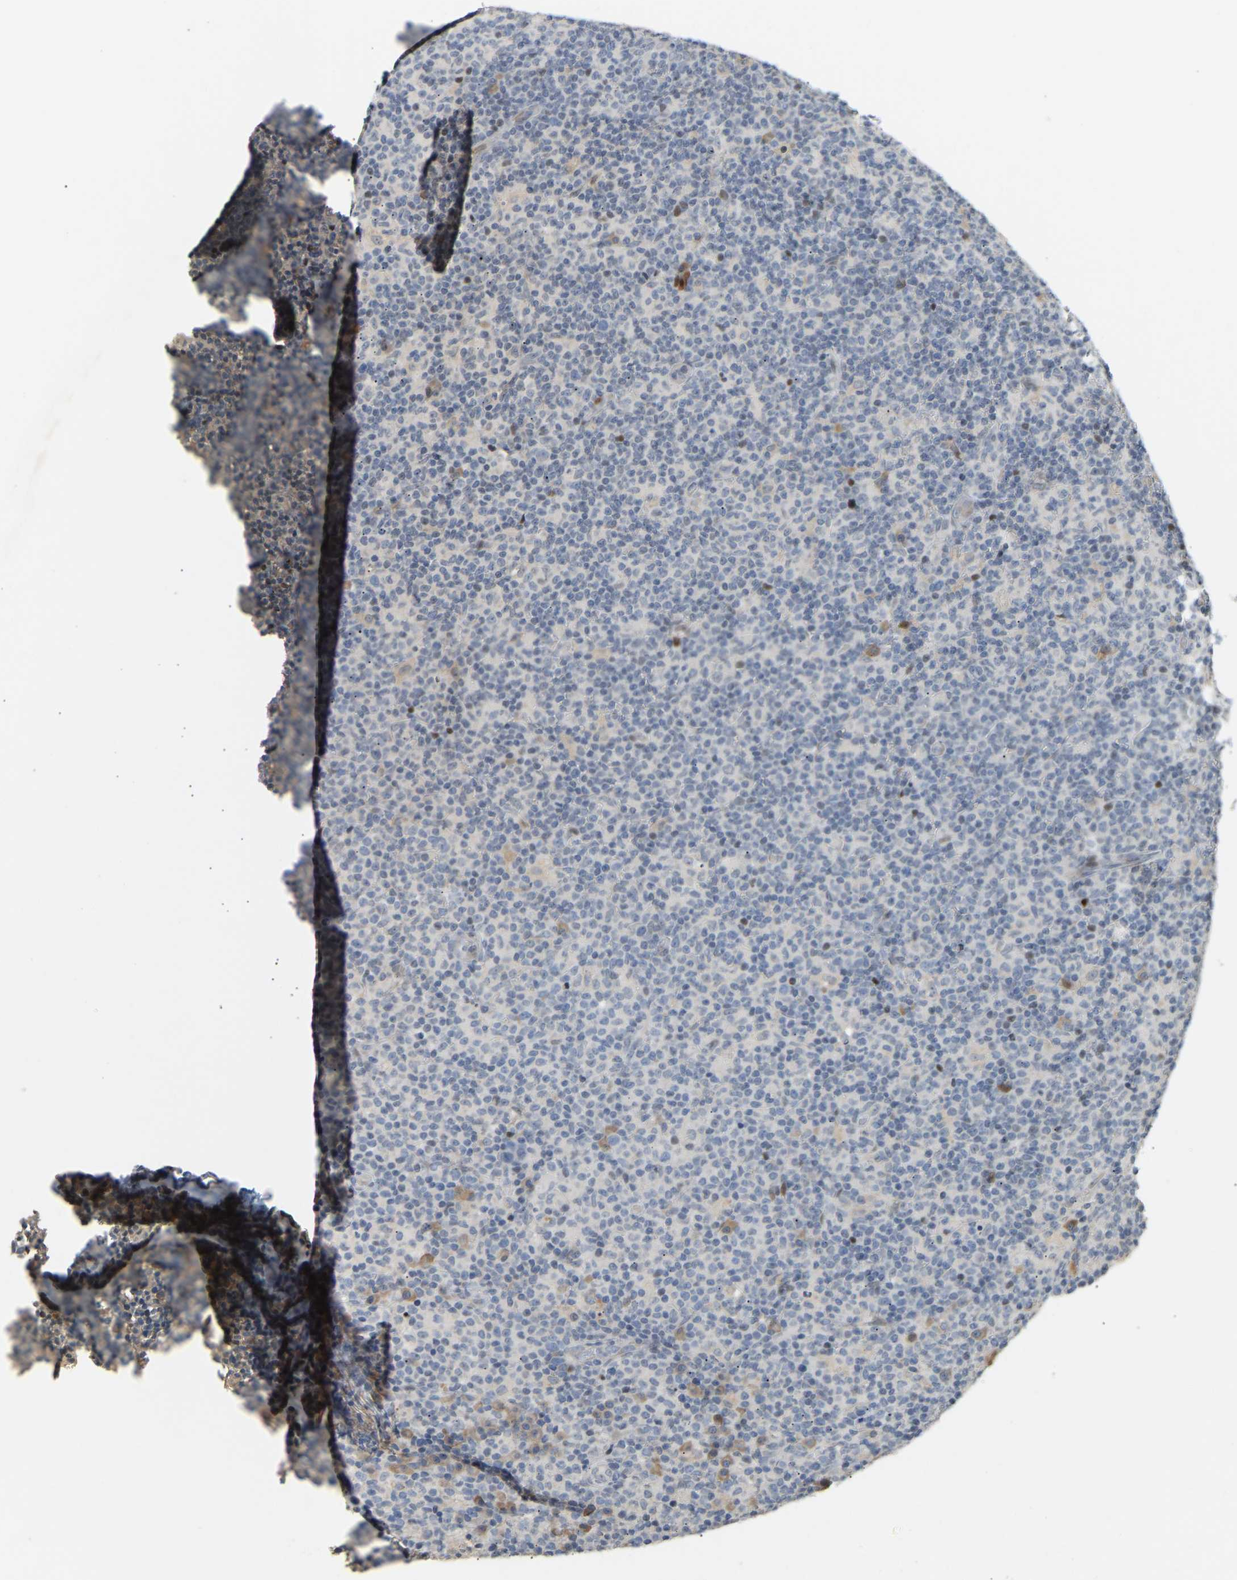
{"staining": {"intensity": "negative", "quantity": "none", "location": "none"}, "tissue": "lymph node", "cell_type": "Germinal center cells", "image_type": "normal", "snomed": [{"axis": "morphology", "description": "Normal tissue, NOS"}, {"axis": "morphology", "description": "Inflammation, NOS"}, {"axis": "topography", "description": "Lymph node"}], "caption": "Normal lymph node was stained to show a protein in brown. There is no significant staining in germinal center cells. (DAB immunohistochemistry (IHC) visualized using brightfield microscopy, high magnification).", "gene": "PTPN4", "patient": {"sex": "male", "age": 55}}